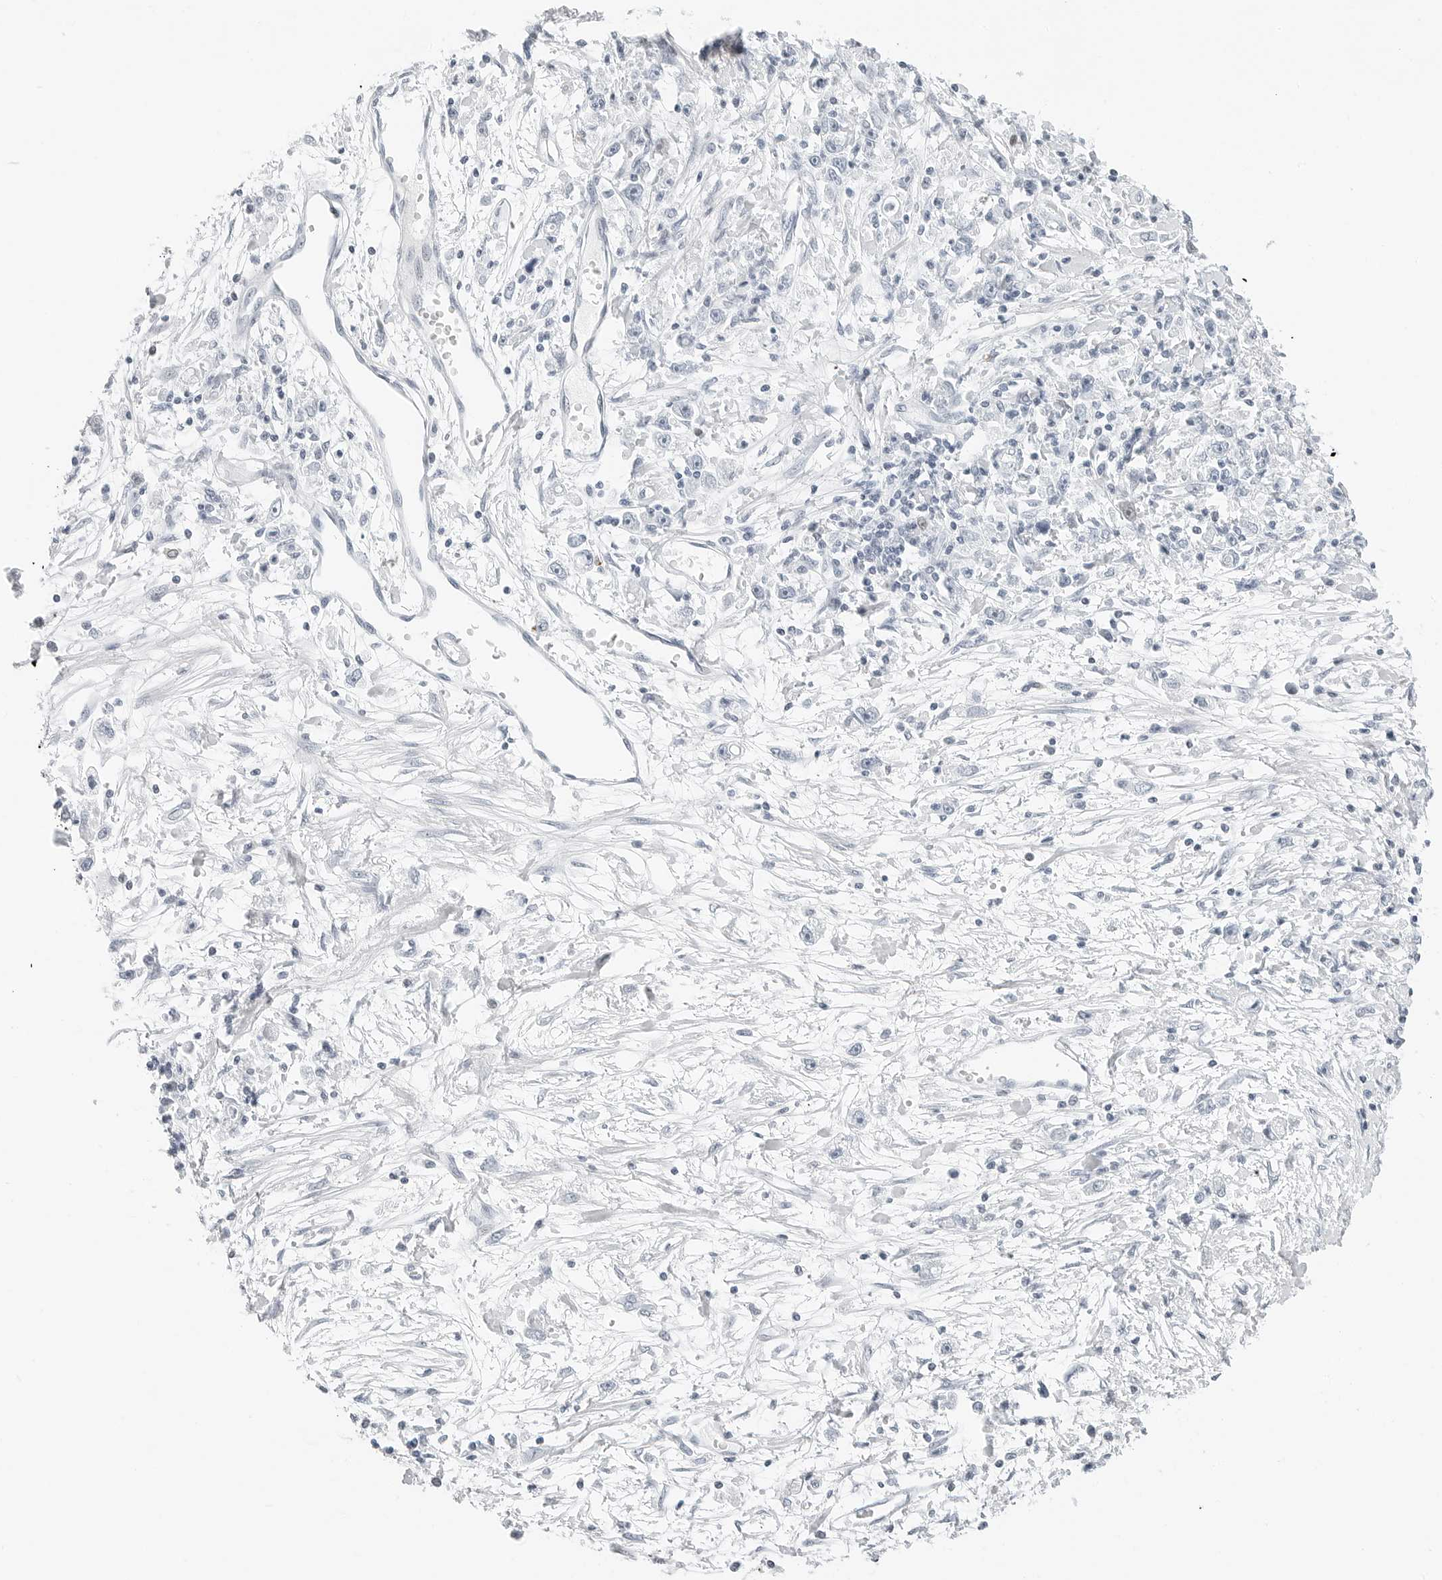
{"staining": {"intensity": "negative", "quantity": "none", "location": "none"}, "tissue": "stomach cancer", "cell_type": "Tumor cells", "image_type": "cancer", "snomed": [{"axis": "morphology", "description": "Adenocarcinoma, NOS"}, {"axis": "topography", "description": "Stomach"}], "caption": "The immunohistochemistry (IHC) photomicrograph has no significant expression in tumor cells of stomach cancer (adenocarcinoma) tissue.", "gene": "NTMT2", "patient": {"sex": "female", "age": 59}}